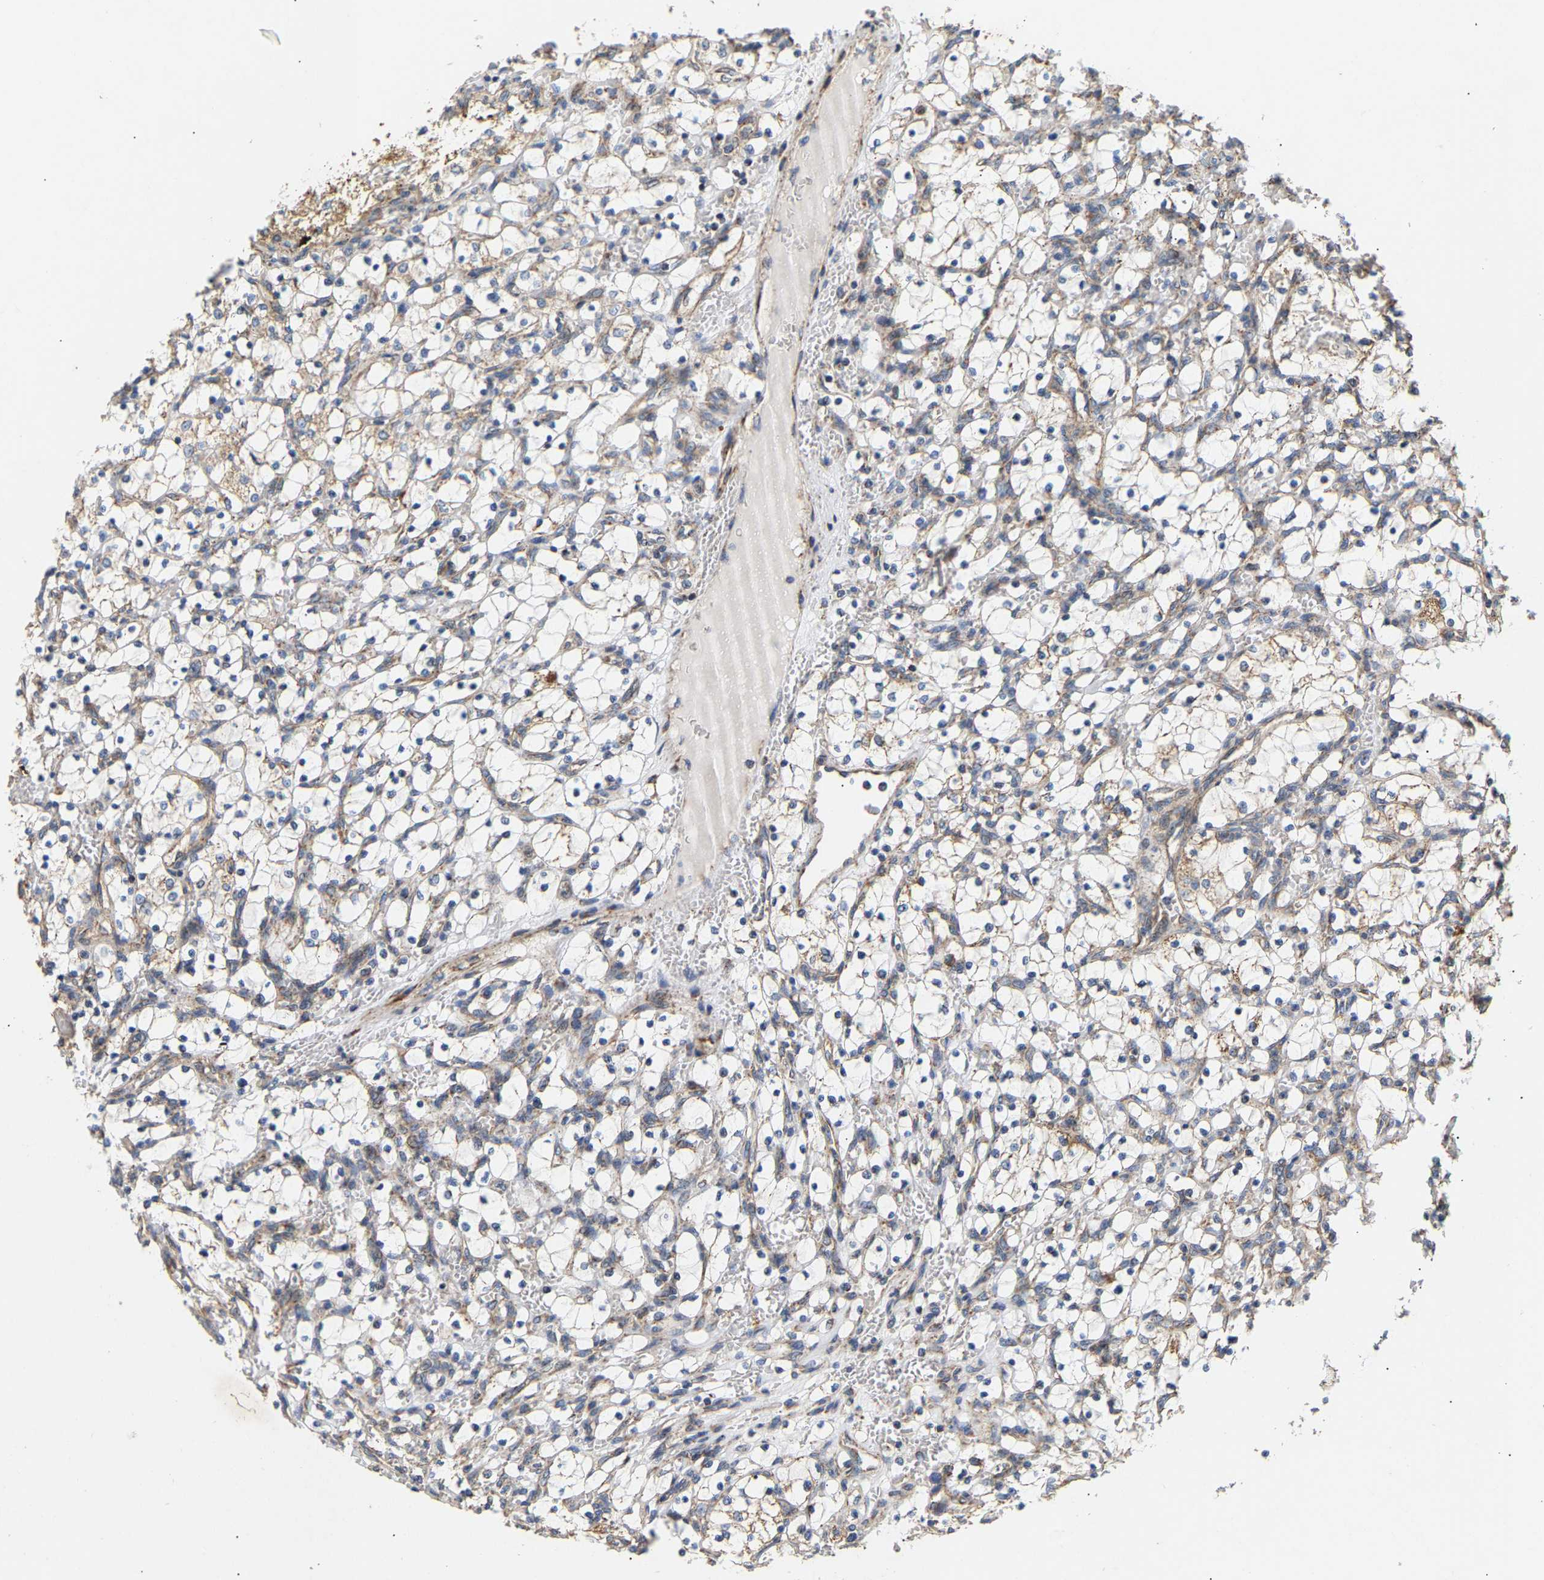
{"staining": {"intensity": "weak", "quantity": "25%-75%", "location": "cytoplasmic/membranous"}, "tissue": "renal cancer", "cell_type": "Tumor cells", "image_type": "cancer", "snomed": [{"axis": "morphology", "description": "Adenocarcinoma, NOS"}, {"axis": "topography", "description": "Kidney"}], "caption": "Renal cancer was stained to show a protein in brown. There is low levels of weak cytoplasmic/membranous positivity in about 25%-75% of tumor cells.", "gene": "TMEM168", "patient": {"sex": "female", "age": 69}}